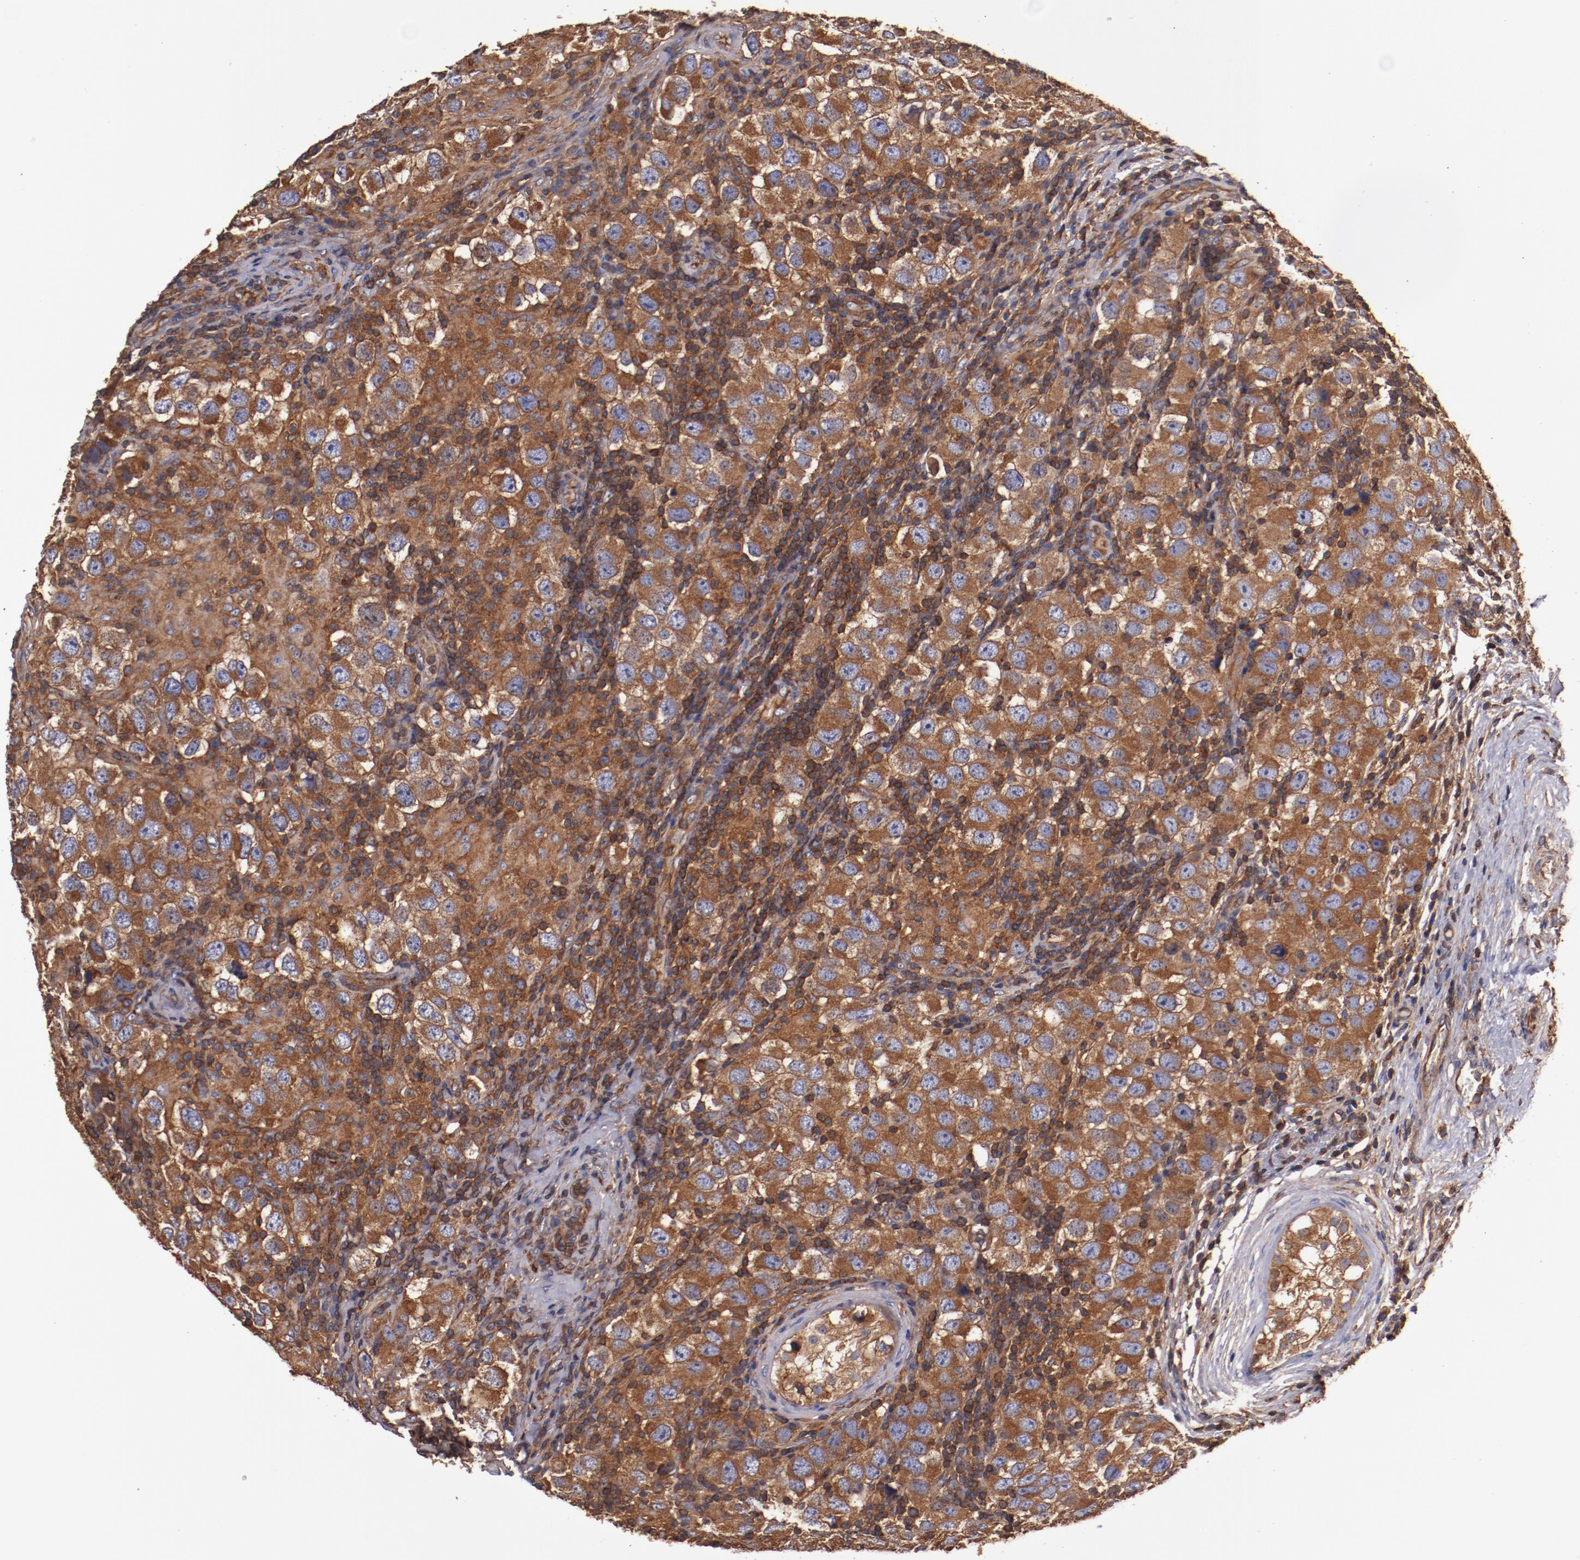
{"staining": {"intensity": "strong", "quantity": ">75%", "location": "cytoplasmic/membranous"}, "tissue": "testis cancer", "cell_type": "Tumor cells", "image_type": "cancer", "snomed": [{"axis": "morphology", "description": "Carcinoma, Embryonal, NOS"}, {"axis": "topography", "description": "Testis"}], "caption": "The immunohistochemical stain shows strong cytoplasmic/membranous staining in tumor cells of testis embryonal carcinoma tissue.", "gene": "TMOD3", "patient": {"sex": "male", "age": 21}}